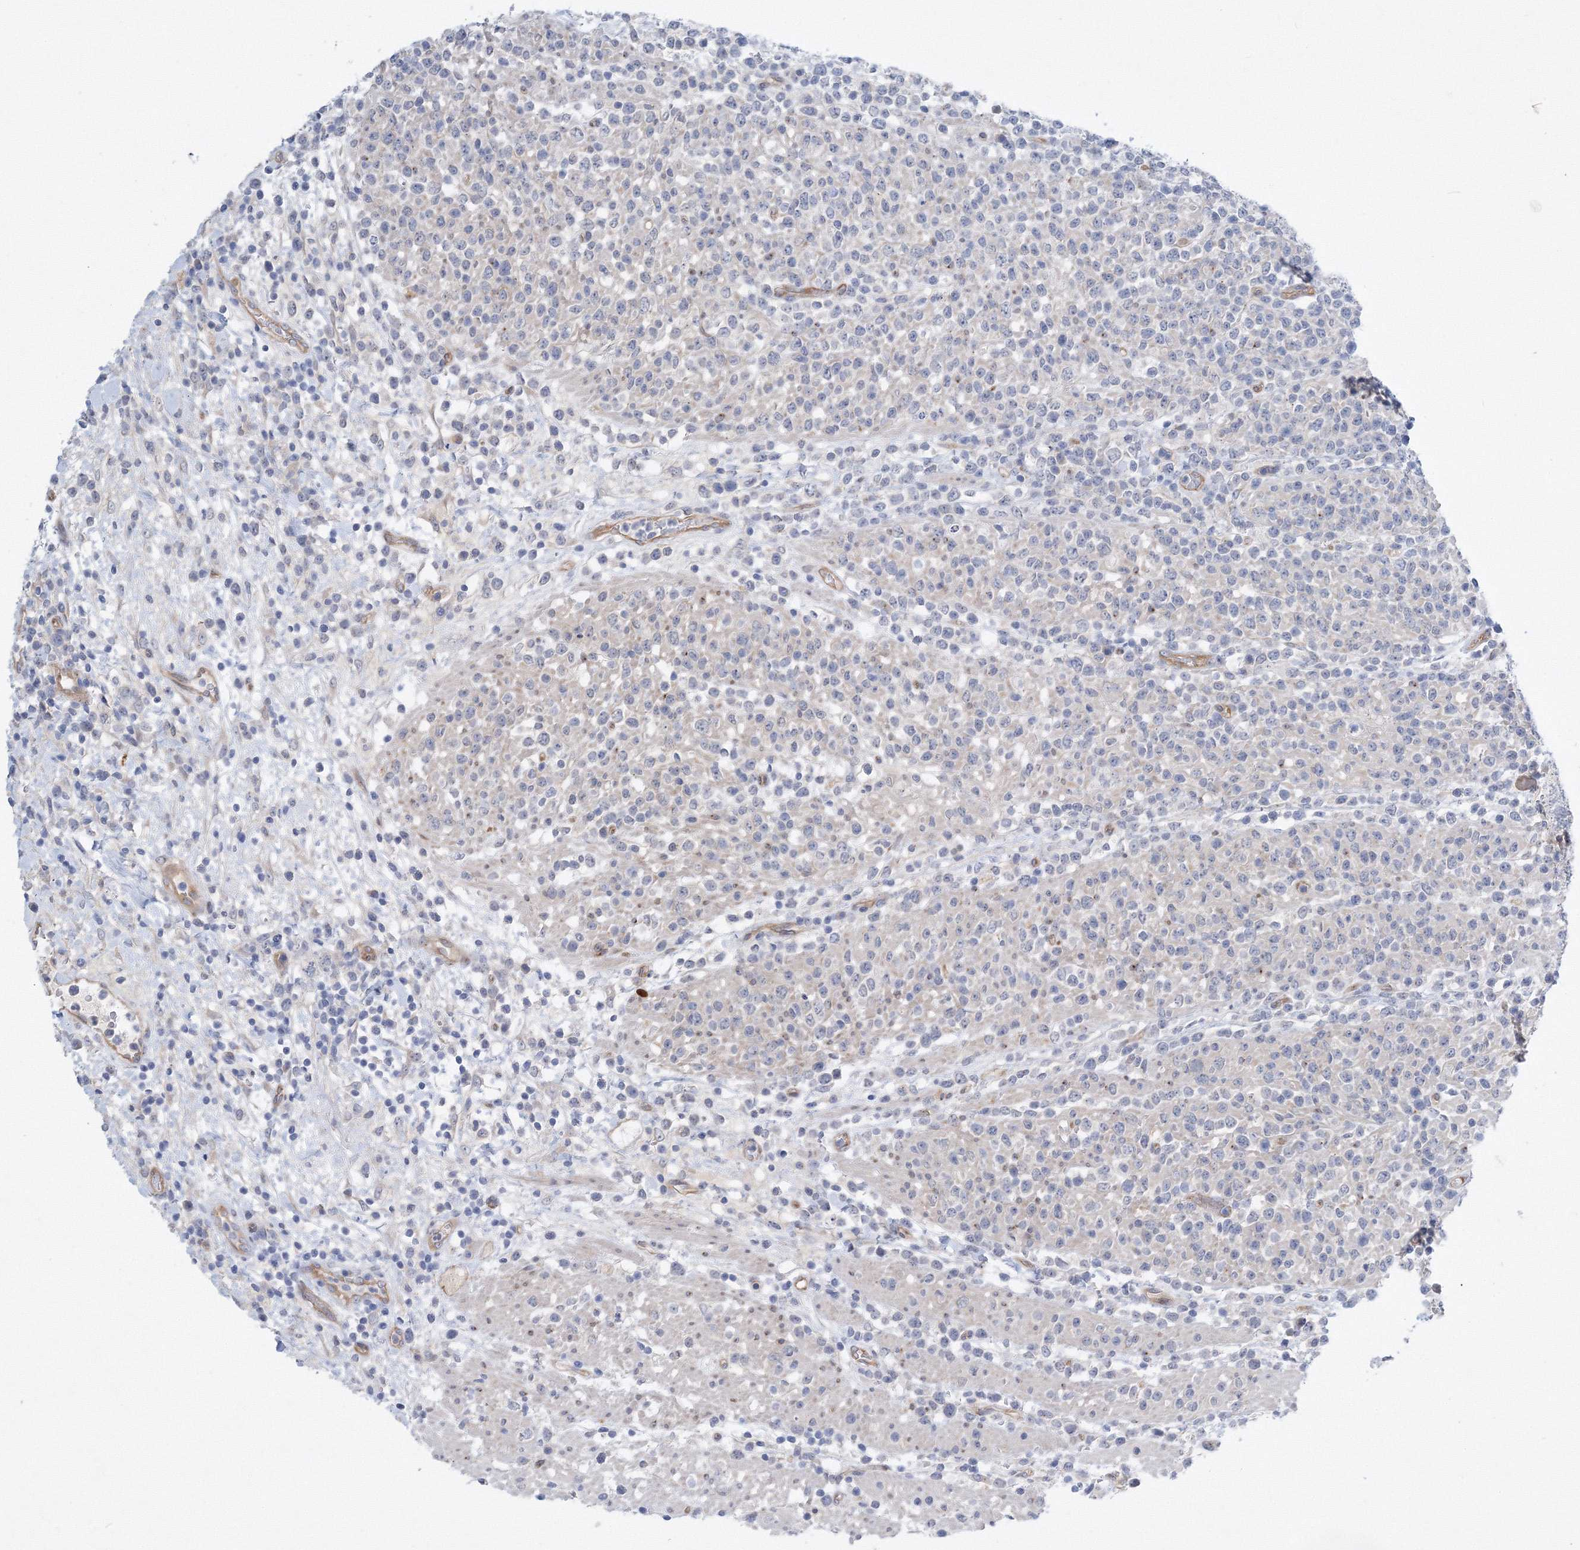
{"staining": {"intensity": "negative", "quantity": "none", "location": "none"}, "tissue": "lymphoma", "cell_type": "Tumor cells", "image_type": "cancer", "snomed": [{"axis": "morphology", "description": "Malignant lymphoma, non-Hodgkin's type, High grade"}, {"axis": "topography", "description": "Colon"}], "caption": "Lymphoma was stained to show a protein in brown. There is no significant positivity in tumor cells.", "gene": "TANC1", "patient": {"sex": "female", "age": 53}}